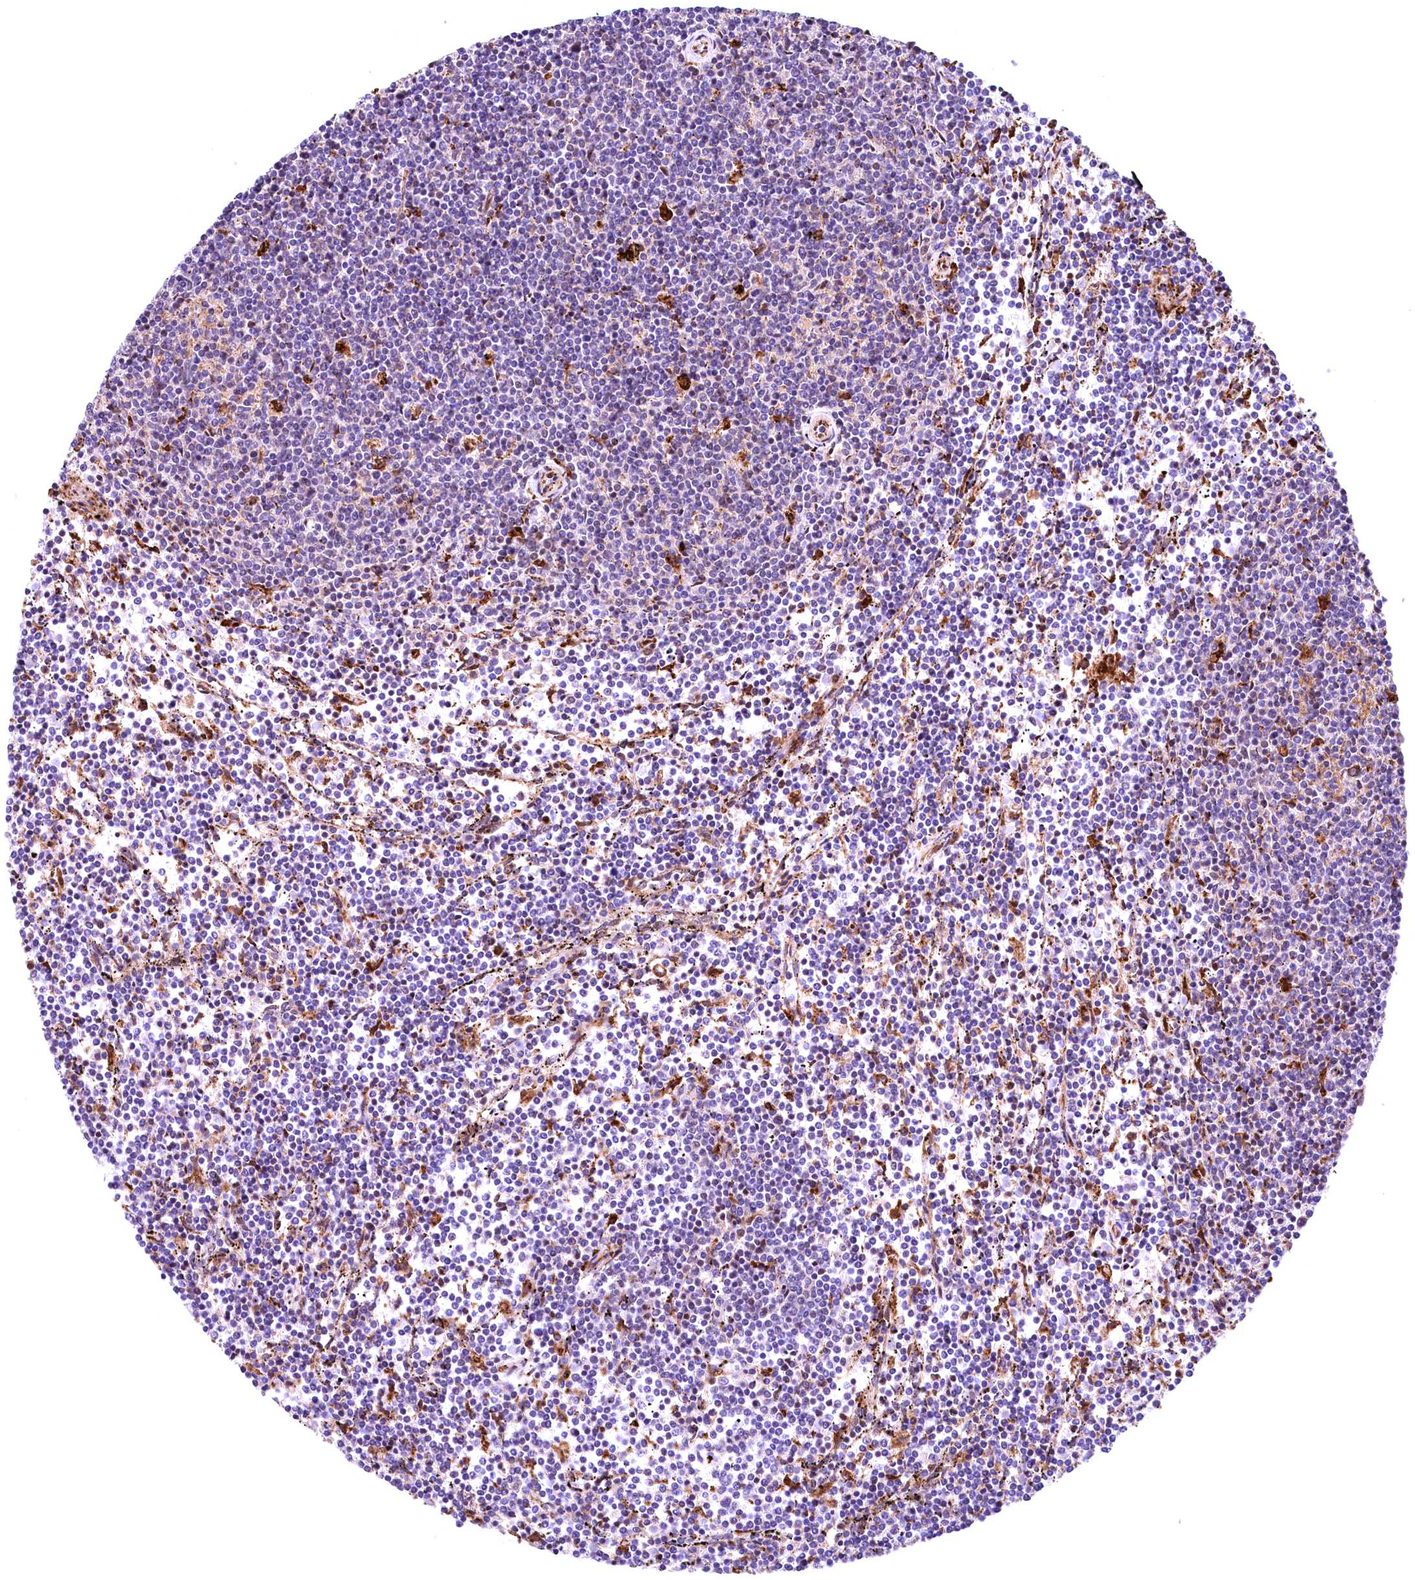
{"staining": {"intensity": "negative", "quantity": "none", "location": "none"}, "tissue": "lymphoma", "cell_type": "Tumor cells", "image_type": "cancer", "snomed": [{"axis": "morphology", "description": "Malignant lymphoma, non-Hodgkin's type, Low grade"}, {"axis": "topography", "description": "Spleen"}], "caption": "Histopathology image shows no protein staining in tumor cells of malignant lymphoma, non-Hodgkin's type (low-grade) tissue. (DAB IHC with hematoxylin counter stain).", "gene": "FBXO45", "patient": {"sex": "female", "age": 50}}